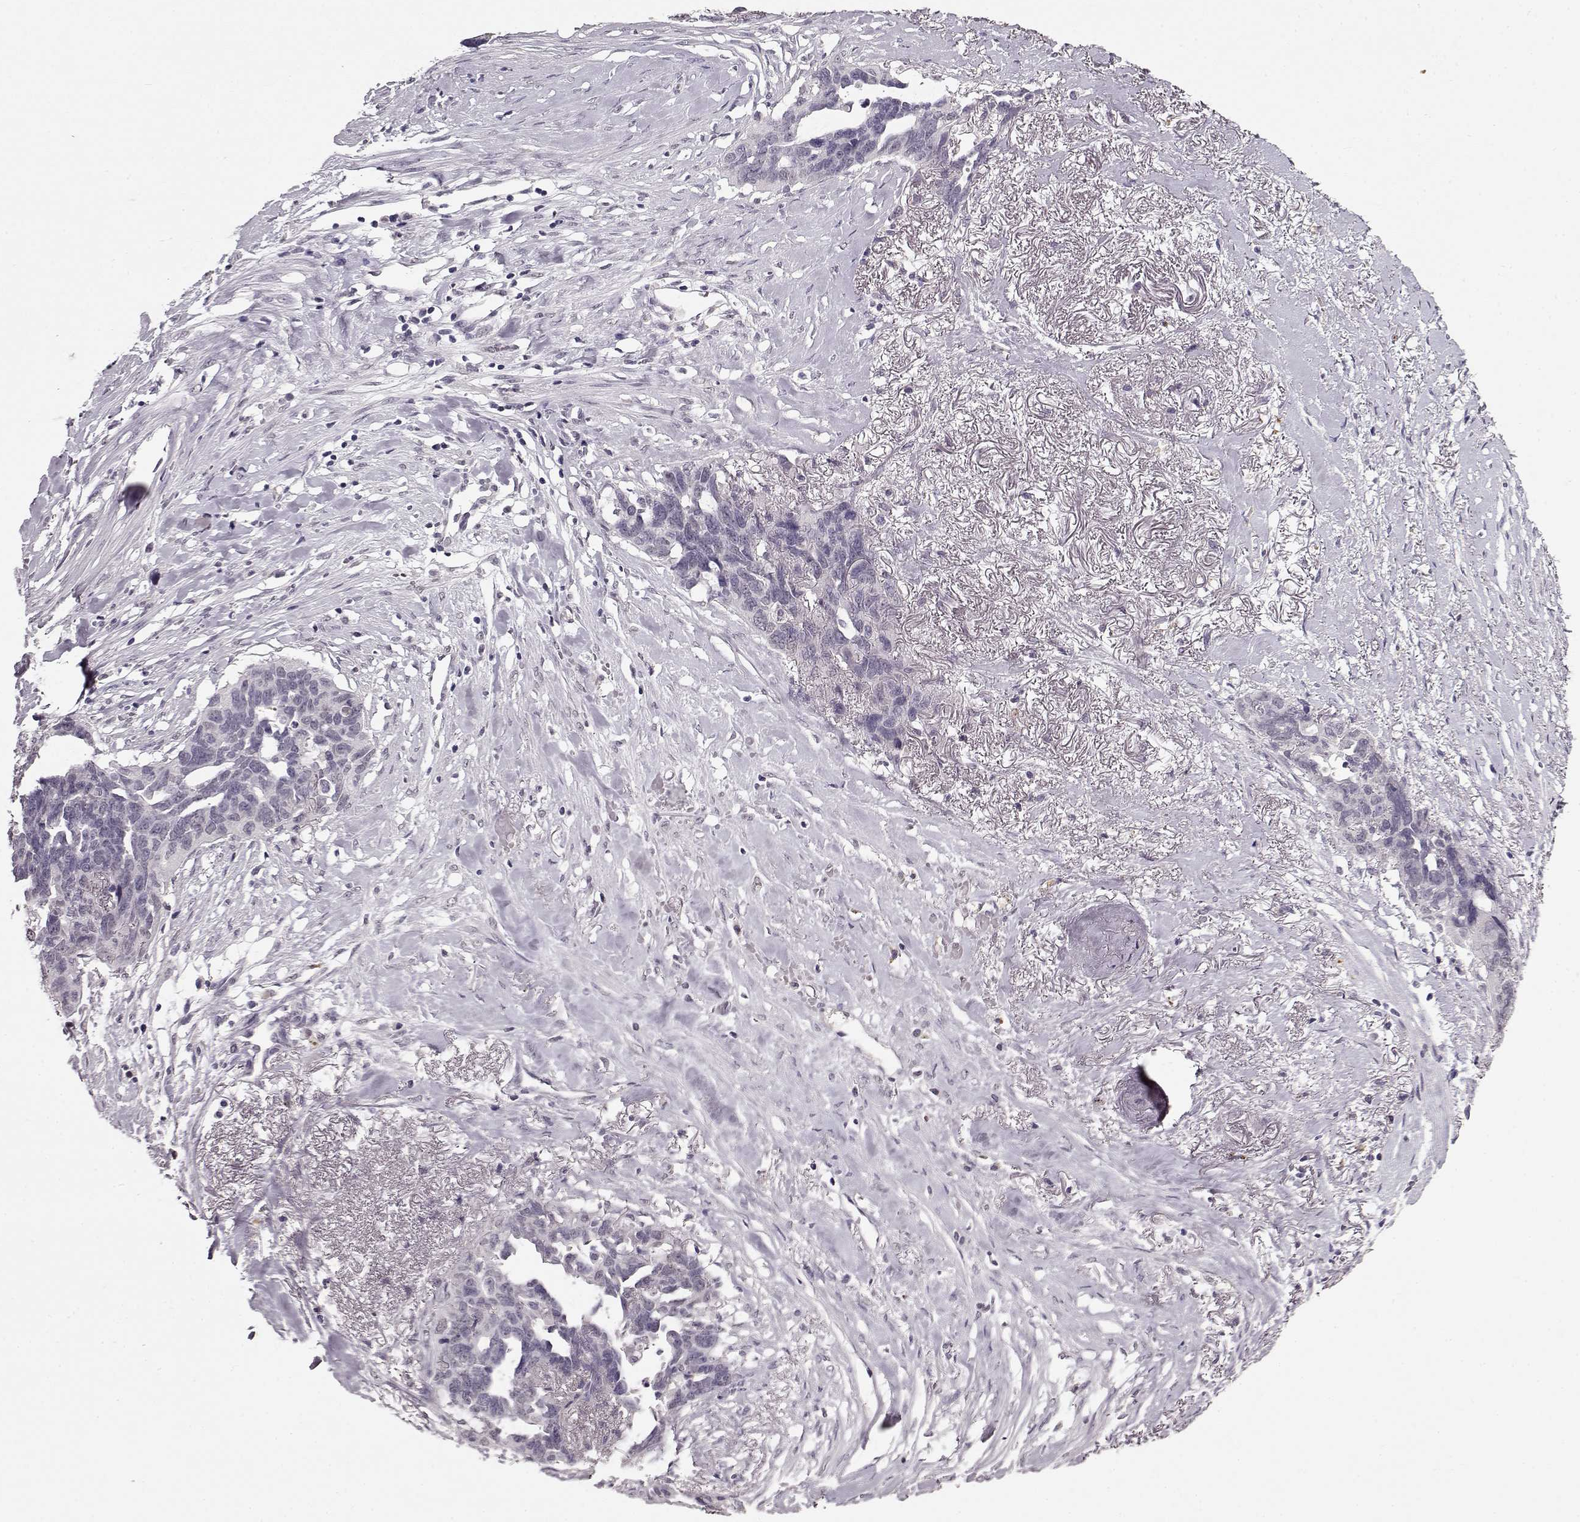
{"staining": {"intensity": "negative", "quantity": "none", "location": "none"}, "tissue": "ovarian cancer", "cell_type": "Tumor cells", "image_type": "cancer", "snomed": [{"axis": "morphology", "description": "Cystadenocarcinoma, serous, NOS"}, {"axis": "topography", "description": "Ovary"}], "caption": "Photomicrograph shows no protein staining in tumor cells of ovarian cancer (serous cystadenocarcinoma) tissue.", "gene": "RP1L1", "patient": {"sex": "female", "age": 69}}